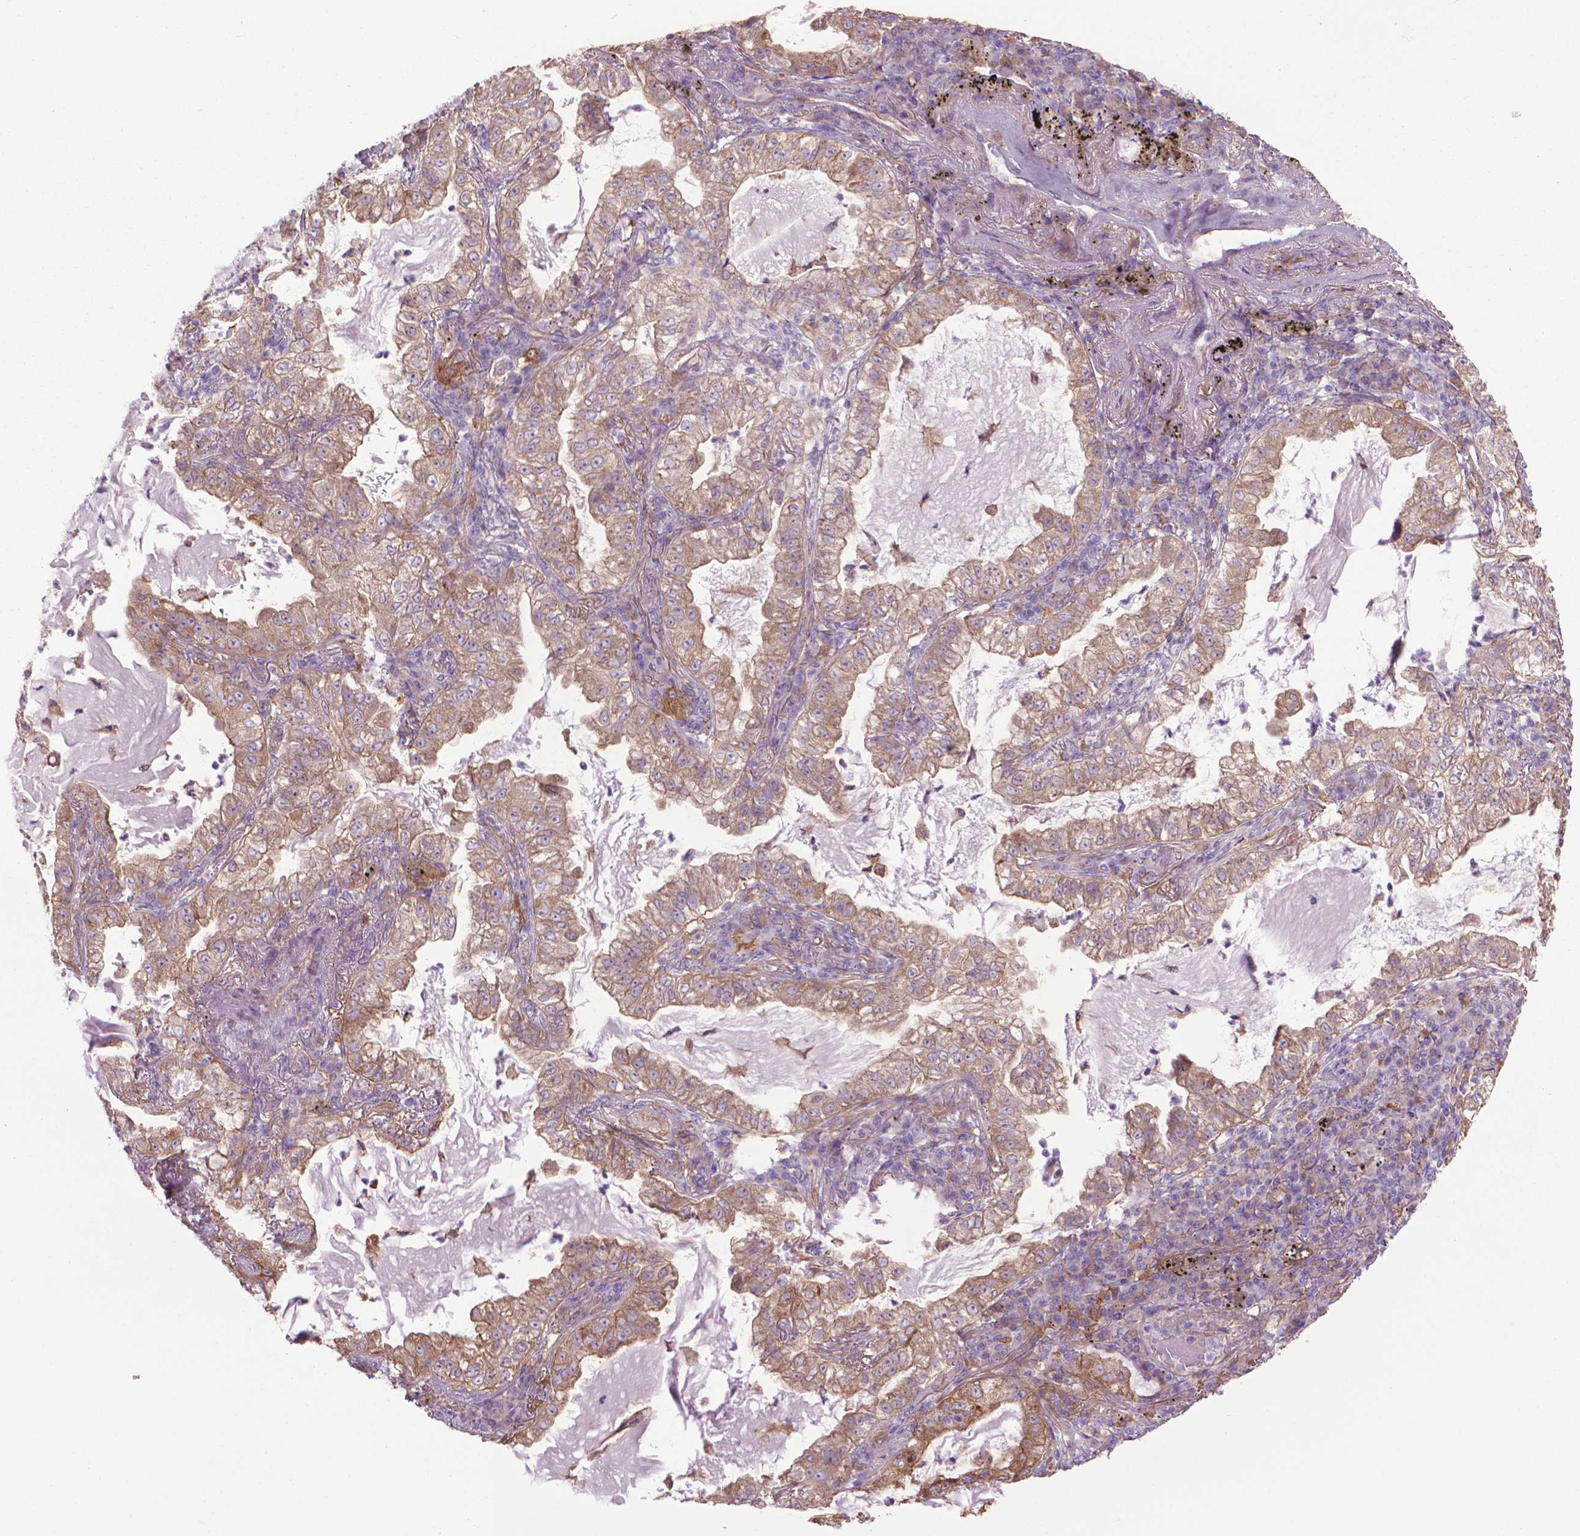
{"staining": {"intensity": "weak", "quantity": ">75%", "location": "cytoplasmic/membranous"}, "tissue": "lung cancer", "cell_type": "Tumor cells", "image_type": "cancer", "snomed": [{"axis": "morphology", "description": "Adenocarcinoma, NOS"}, {"axis": "topography", "description": "Lung"}], "caption": "Protein expression by immunohistochemistry reveals weak cytoplasmic/membranous expression in approximately >75% of tumor cells in lung cancer (adenocarcinoma).", "gene": "CORO1B", "patient": {"sex": "female", "age": 73}}